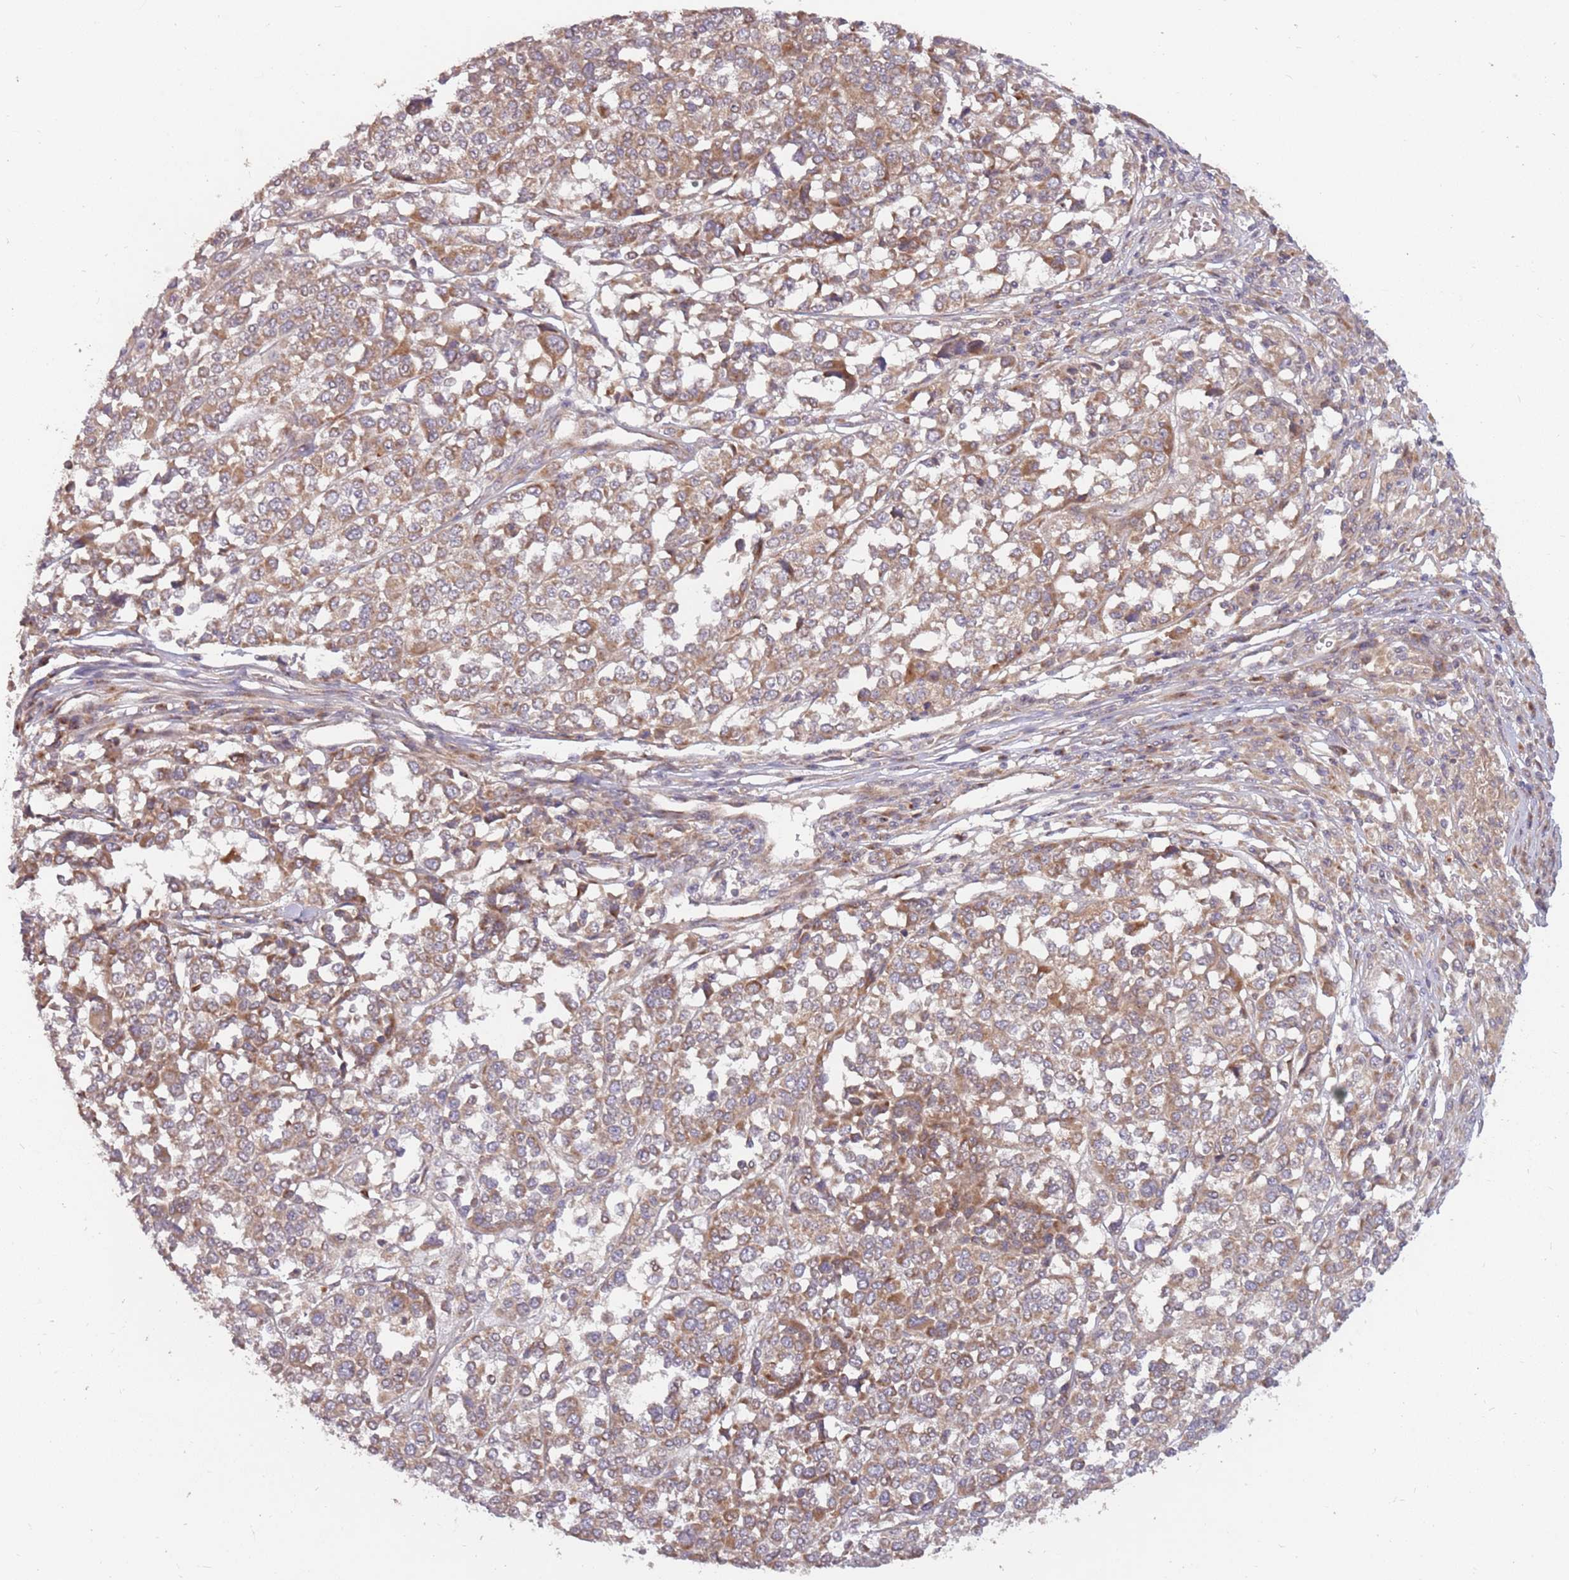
{"staining": {"intensity": "moderate", "quantity": ">75%", "location": "cytoplasmic/membranous"}, "tissue": "melanoma", "cell_type": "Tumor cells", "image_type": "cancer", "snomed": [{"axis": "morphology", "description": "Malignant melanoma, Metastatic site"}, {"axis": "topography", "description": "Lymph node"}], "caption": "Human malignant melanoma (metastatic site) stained with a brown dye displays moderate cytoplasmic/membranous positive staining in about >75% of tumor cells.", "gene": "PLD6", "patient": {"sex": "male", "age": 44}}